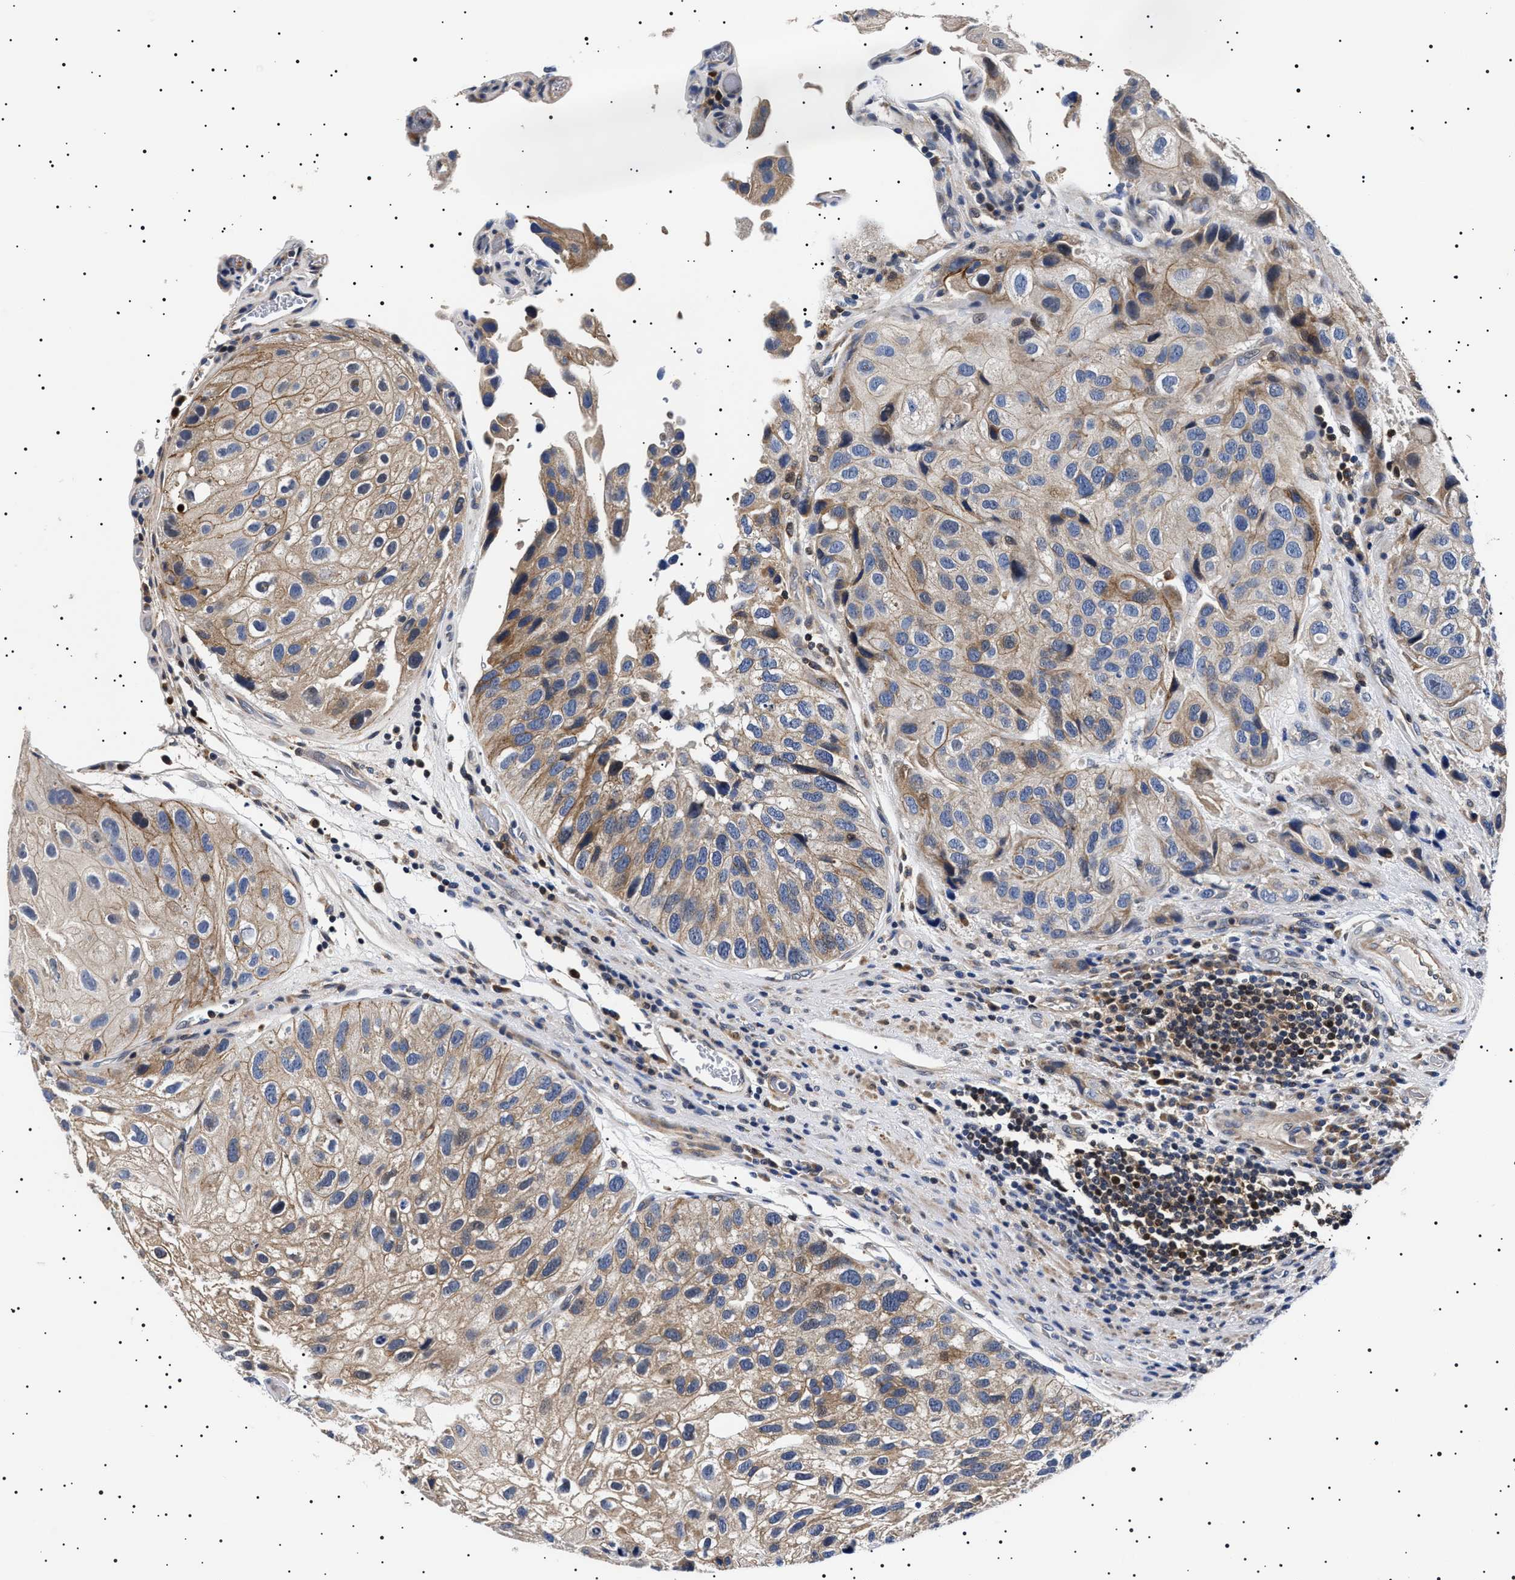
{"staining": {"intensity": "weak", "quantity": ">75%", "location": "cytoplasmic/membranous"}, "tissue": "urothelial cancer", "cell_type": "Tumor cells", "image_type": "cancer", "snomed": [{"axis": "morphology", "description": "Urothelial carcinoma, High grade"}, {"axis": "topography", "description": "Urinary bladder"}], "caption": "High-grade urothelial carcinoma was stained to show a protein in brown. There is low levels of weak cytoplasmic/membranous expression in approximately >75% of tumor cells. The staining was performed using DAB to visualize the protein expression in brown, while the nuclei were stained in blue with hematoxylin (Magnification: 20x).", "gene": "SLC4A7", "patient": {"sex": "female", "age": 64}}